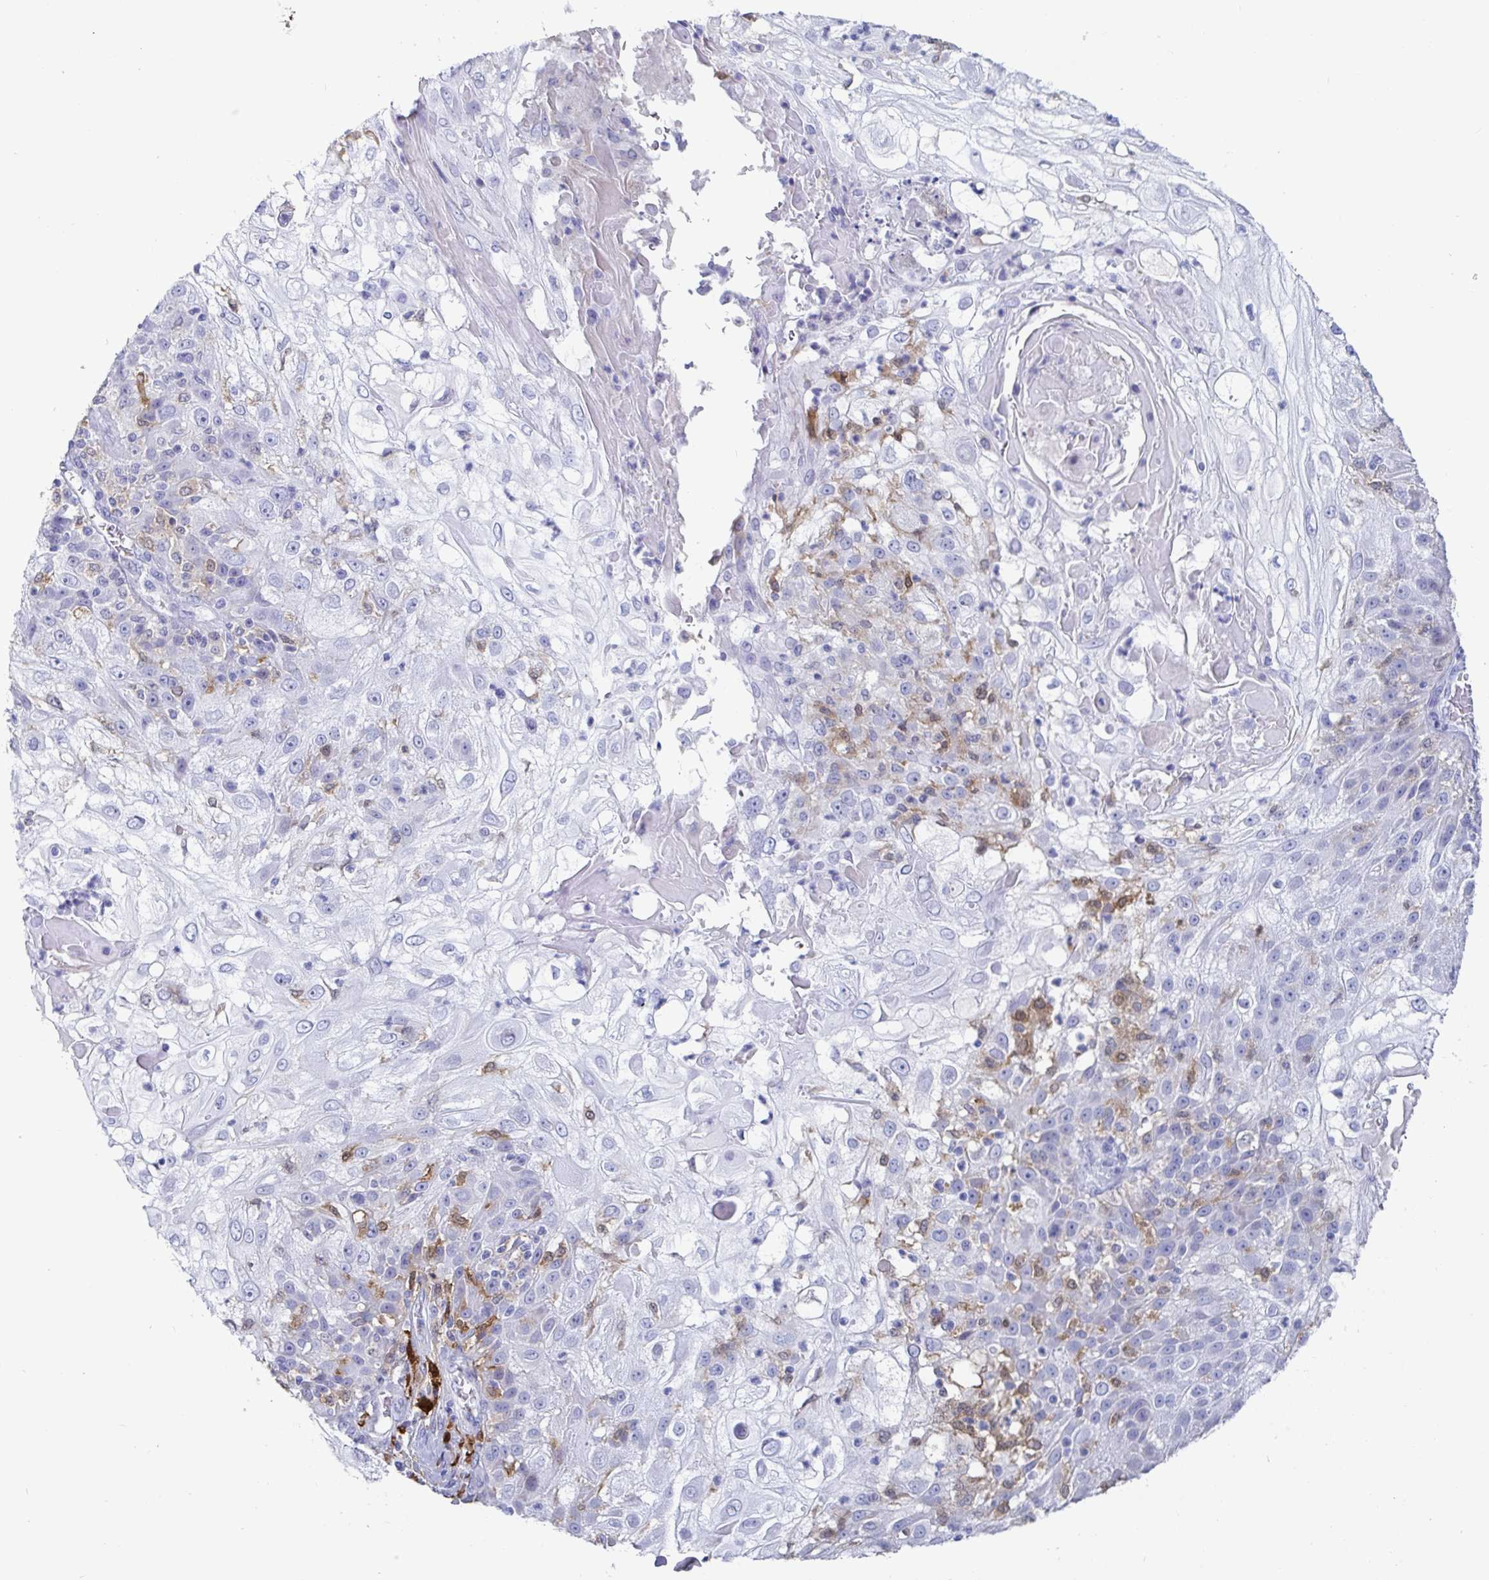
{"staining": {"intensity": "negative", "quantity": "none", "location": "none"}, "tissue": "skin cancer", "cell_type": "Tumor cells", "image_type": "cancer", "snomed": [{"axis": "morphology", "description": "Normal tissue, NOS"}, {"axis": "morphology", "description": "Squamous cell carcinoma, NOS"}, {"axis": "topography", "description": "Skin"}], "caption": "The image exhibits no staining of tumor cells in skin cancer (squamous cell carcinoma). The staining was performed using DAB to visualize the protein expression in brown, while the nuclei were stained in blue with hematoxylin (Magnification: 20x).", "gene": "OR2A4", "patient": {"sex": "female", "age": 83}}